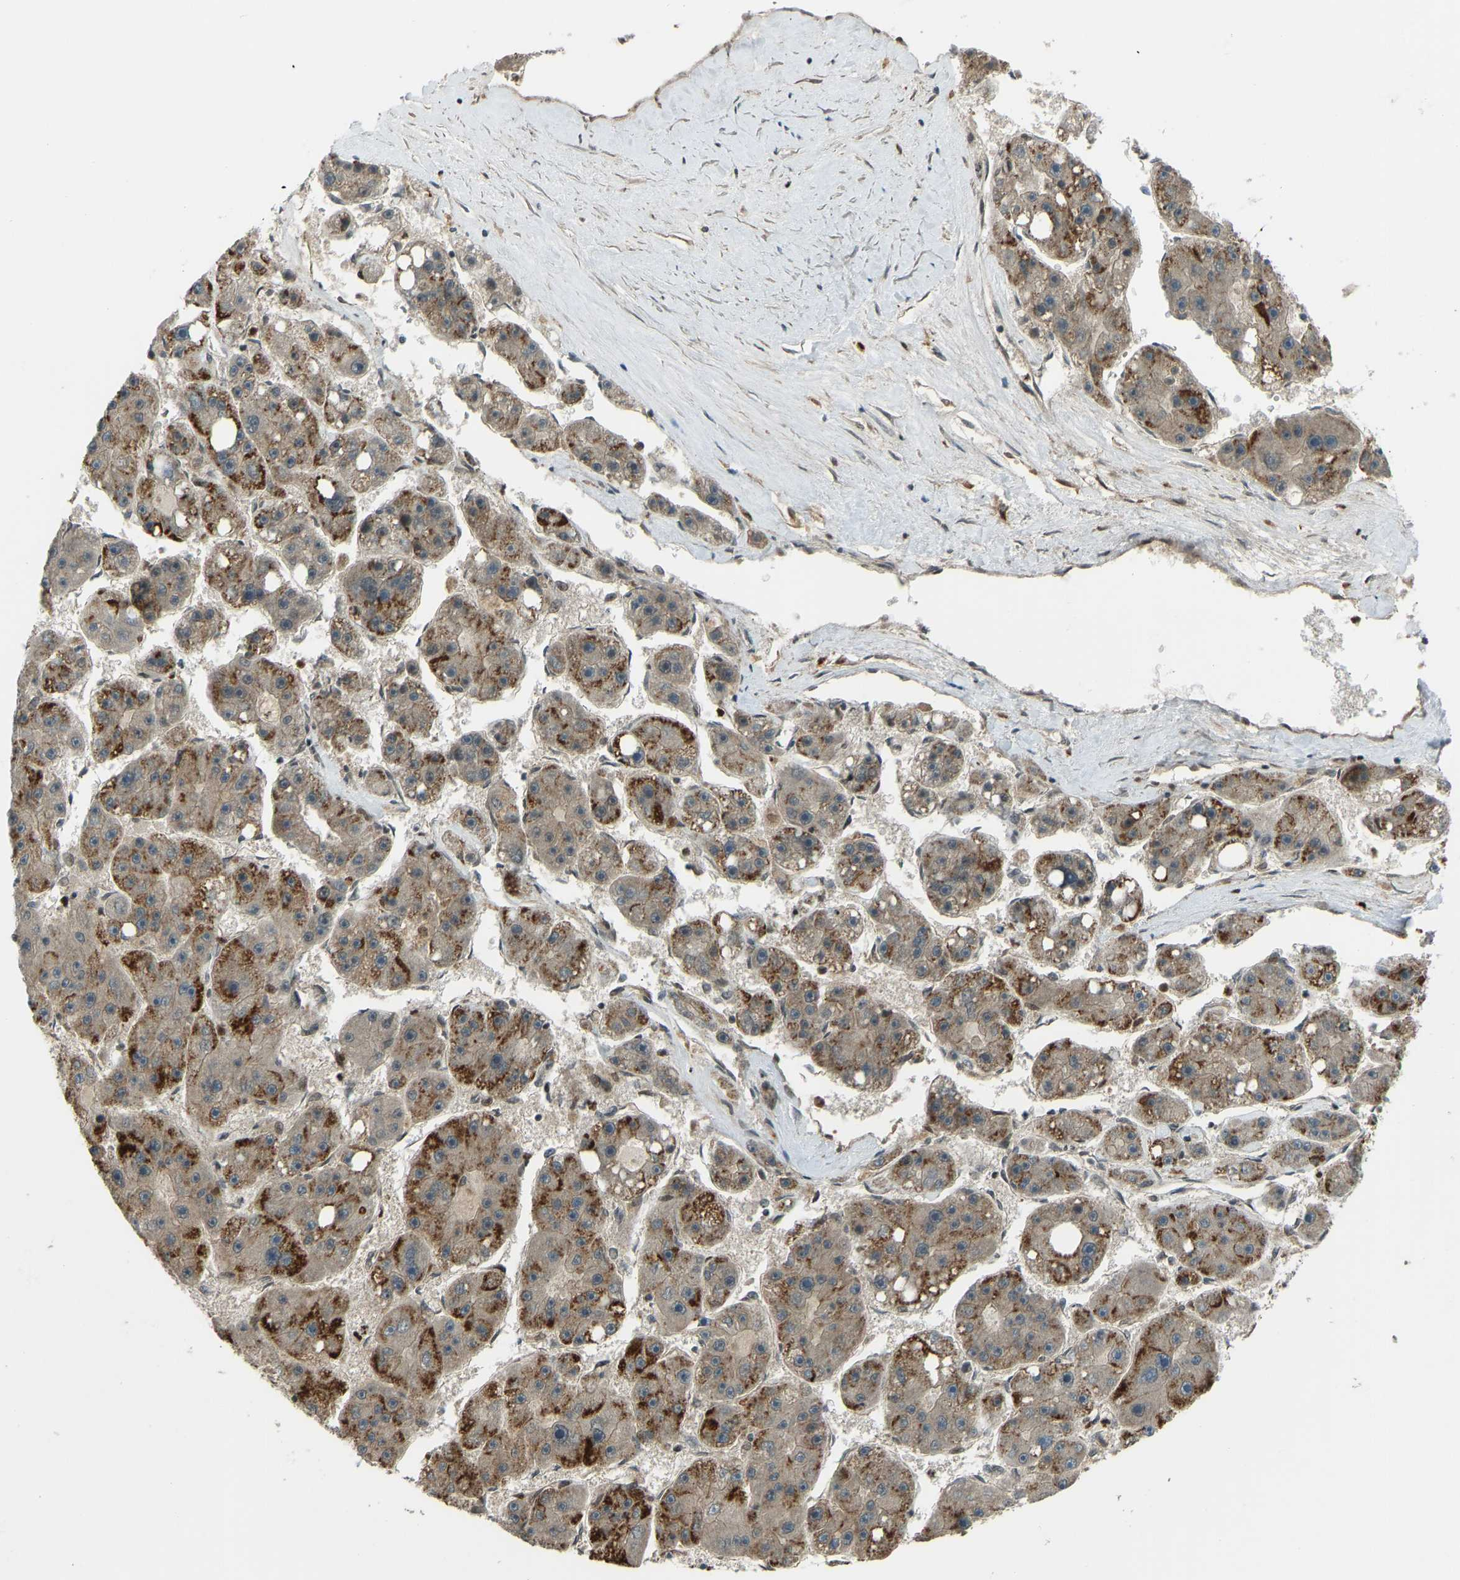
{"staining": {"intensity": "moderate", "quantity": ">75%", "location": "cytoplasmic/membranous"}, "tissue": "liver cancer", "cell_type": "Tumor cells", "image_type": "cancer", "snomed": [{"axis": "morphology", "description": "Carcinoma, Hepatocellular, NOS"}, {"axis": "topography", "description": "Liver"}], "caption": "This photomicrograph demonstrates immunohistochemistry (IHC) staining of liver hepatocellular carcinoma, with medium moderate cytoplasmic/membranous staining in about >75% of tumor cells.", "gene": "SVOPL", "patient": {"sex": "female", "age": 61}}